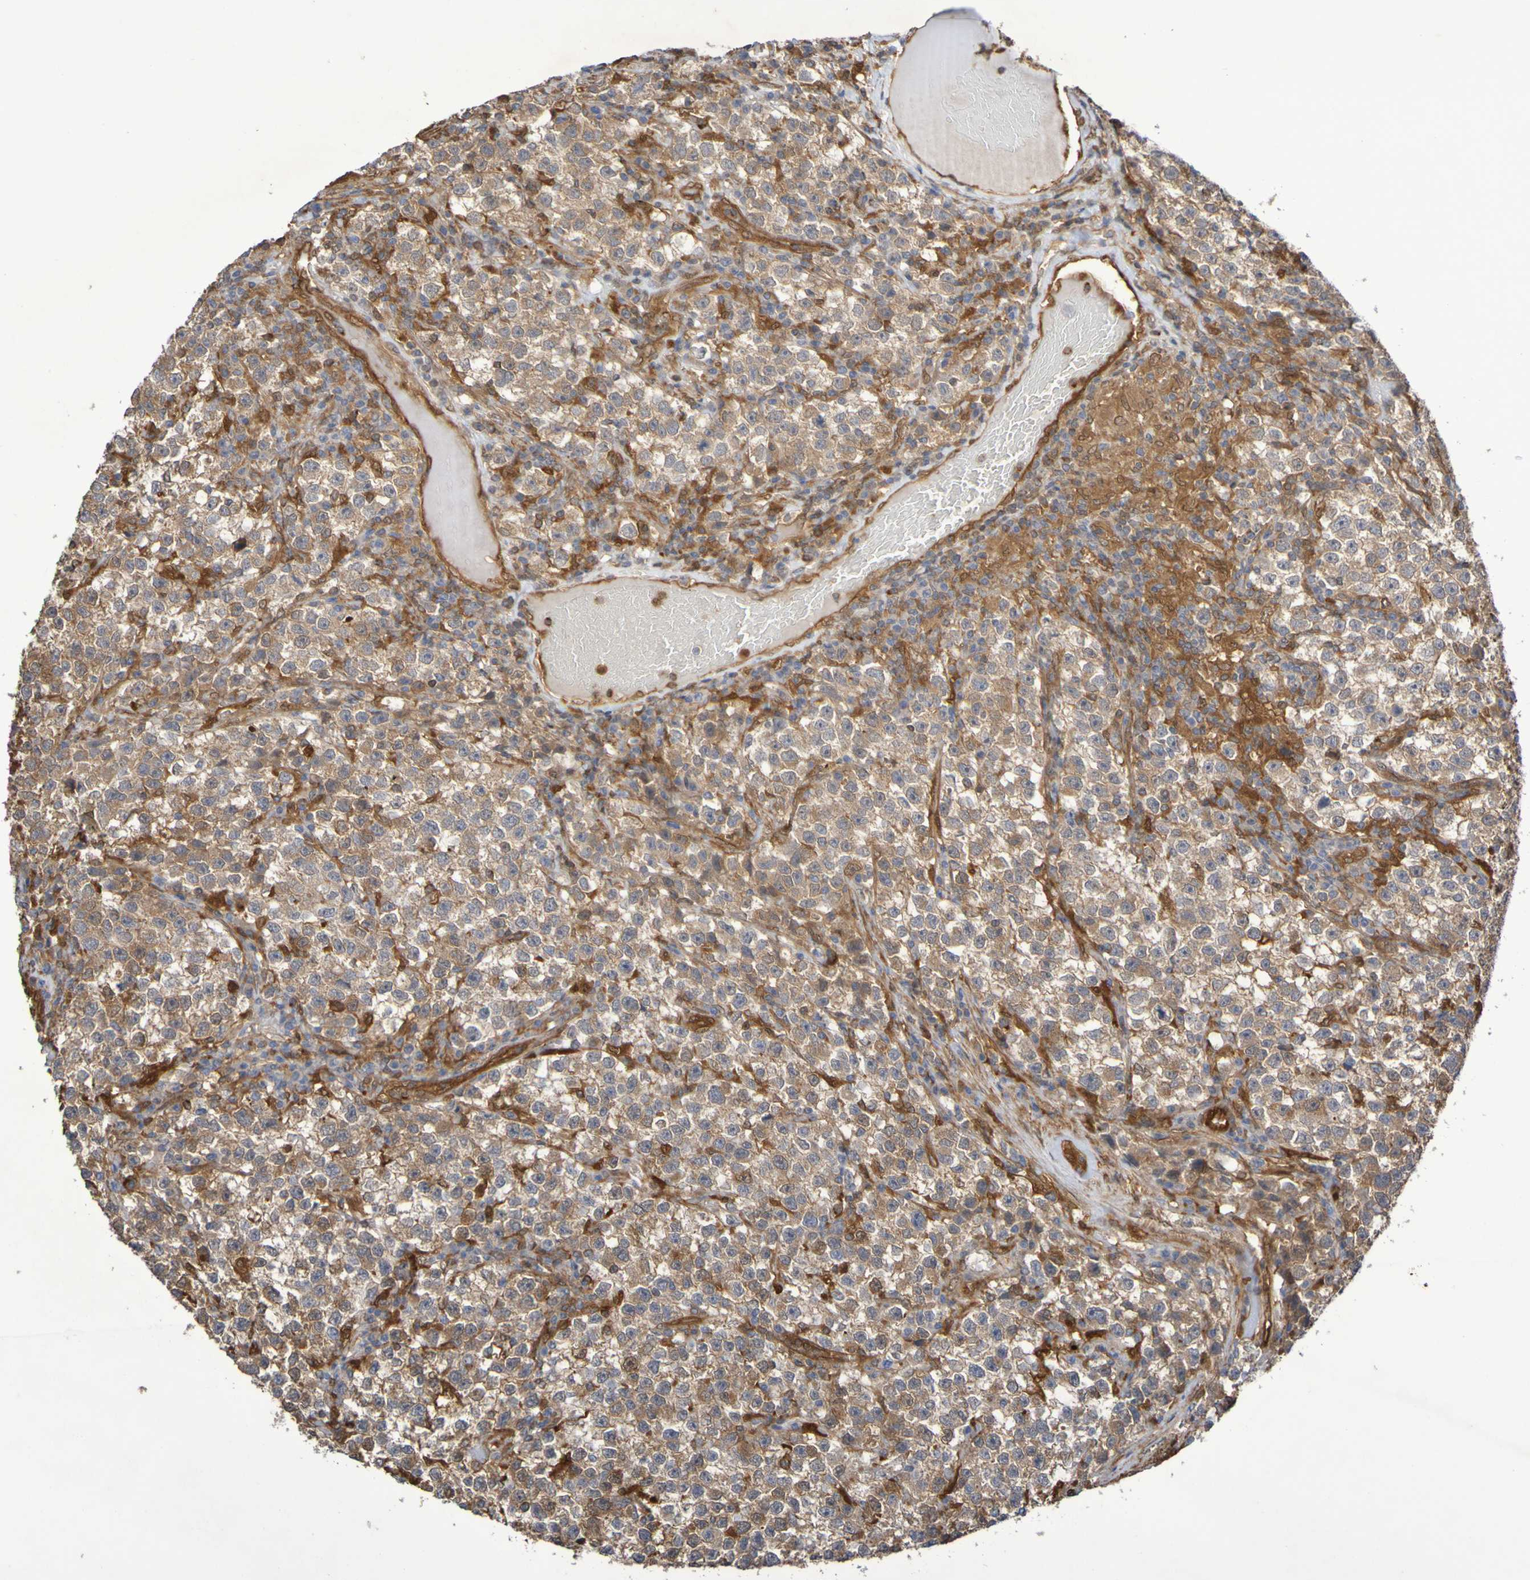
{"staining": {"intensity": "moderate", "quantity": ">75%", "location": "cytoplasmic/membranous"}, "tissue": "testis cancer", "cell_type": "Tumor cells", "image_type": "cancer", "snomed": [{"axis": "morphology", "description": "Seminoma, NOS"}, {"axis": "topography", "description": "Testis"}], "caption": "Protein expression analysis of testis cancer (seminoma) reveals moderate cytoplasmic/membranous expression in approximately >75% of tumor cells.", "gene": "SERPINB6", "patient": {"sex": "male", "age": 22}}